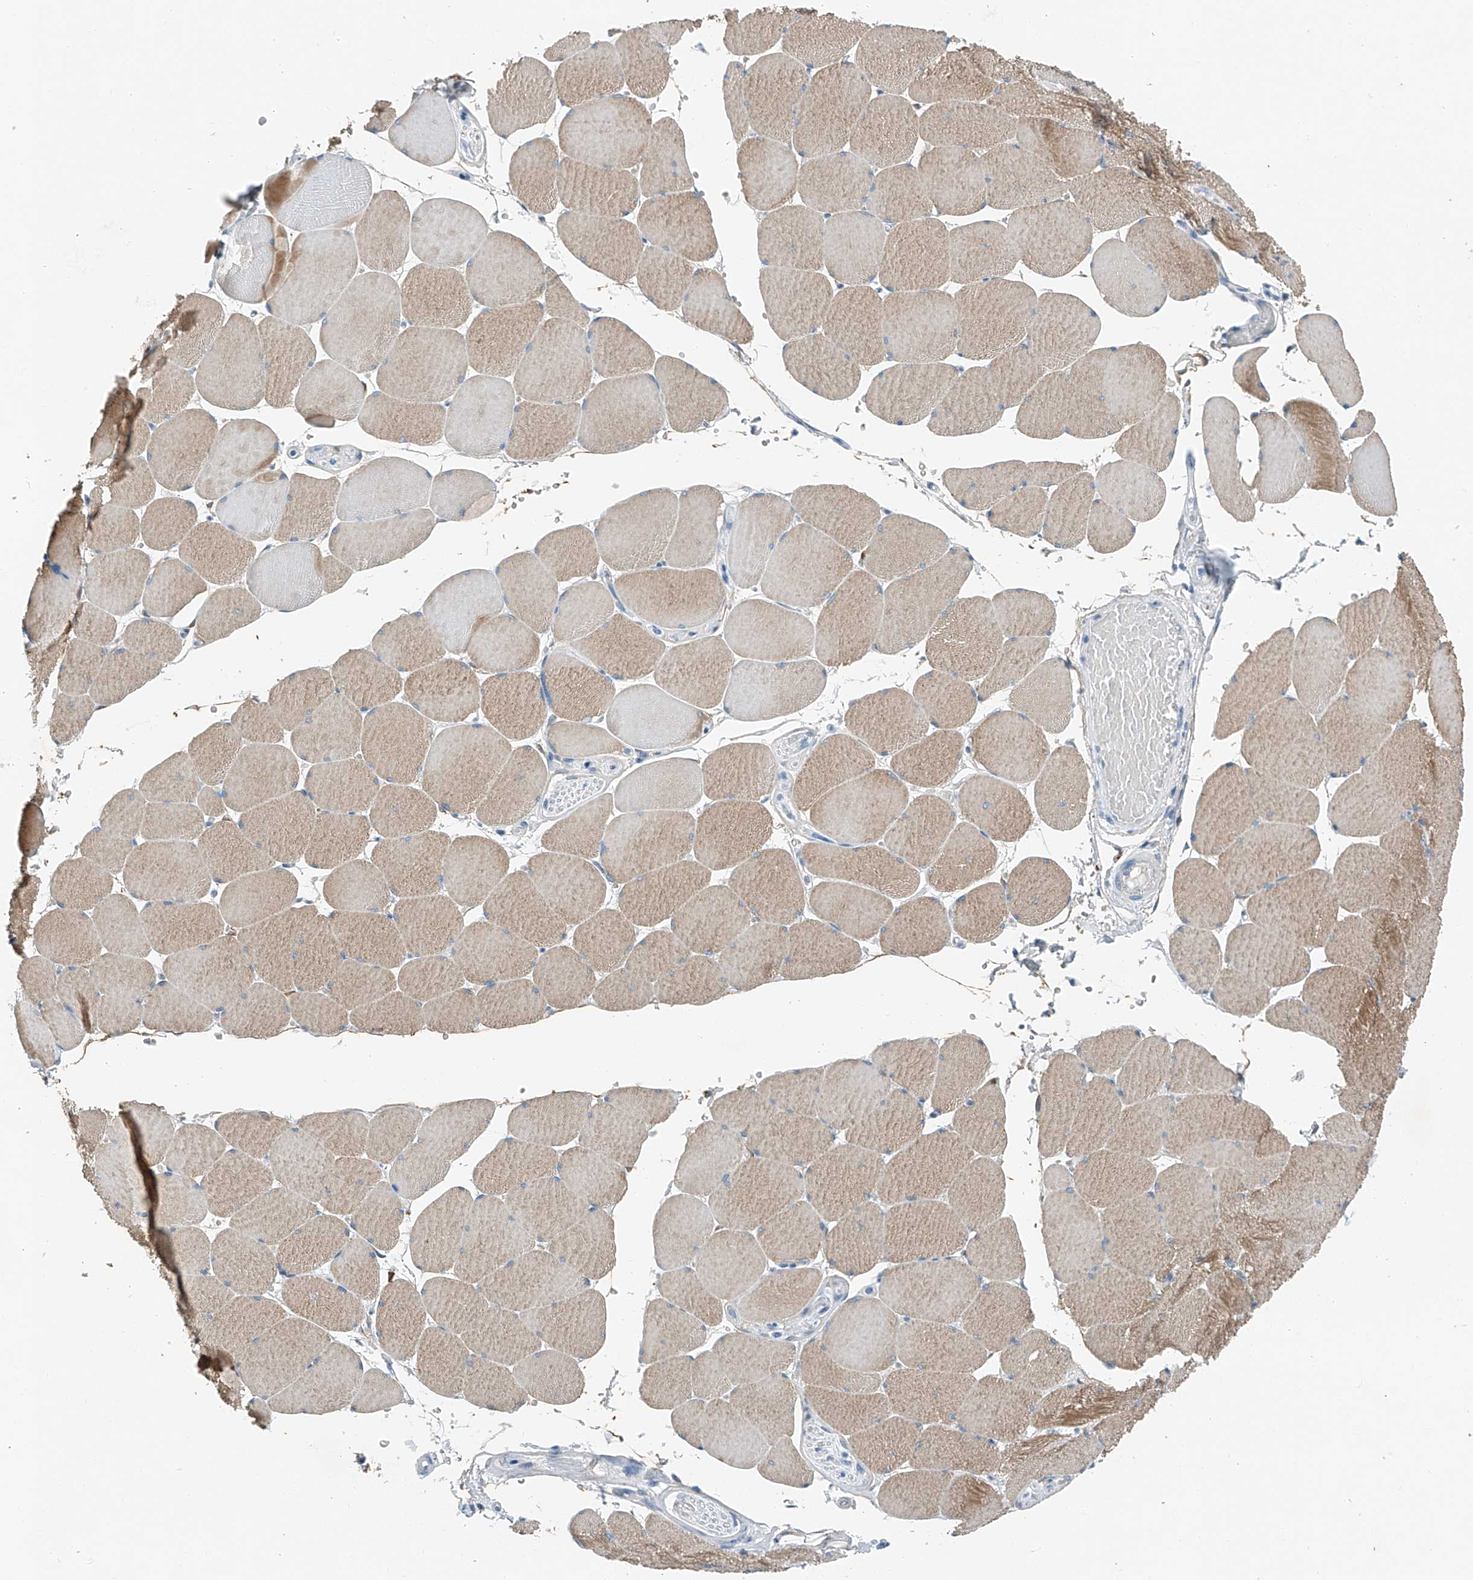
{"staining": {"intensity": "moderate", "quantity": "25%-75%", "location": "cytoplasmic/membranous"}, "tissue": "skeletal muscle", "cell_type": "Myocytes", "image_type": "normal", "snomed": [{"axis": "morphology", "description": "Normal tissue, NOS"}, {"axis": "topography", "description": "Skeletal muscle"}, {"axis": "topography", "description": "Head-Neck"}], "caption": "This micrograph shows unremarkable skeletal muscle stained with immunohistochemistry to label a protein in brown. The cytoplasmic/membranous of myocytes show moderate positivity for the protein. Nuclei are counter-stained blue.", "gene": "MDGA1", "patient": {"sex": "male", "age": 66}}